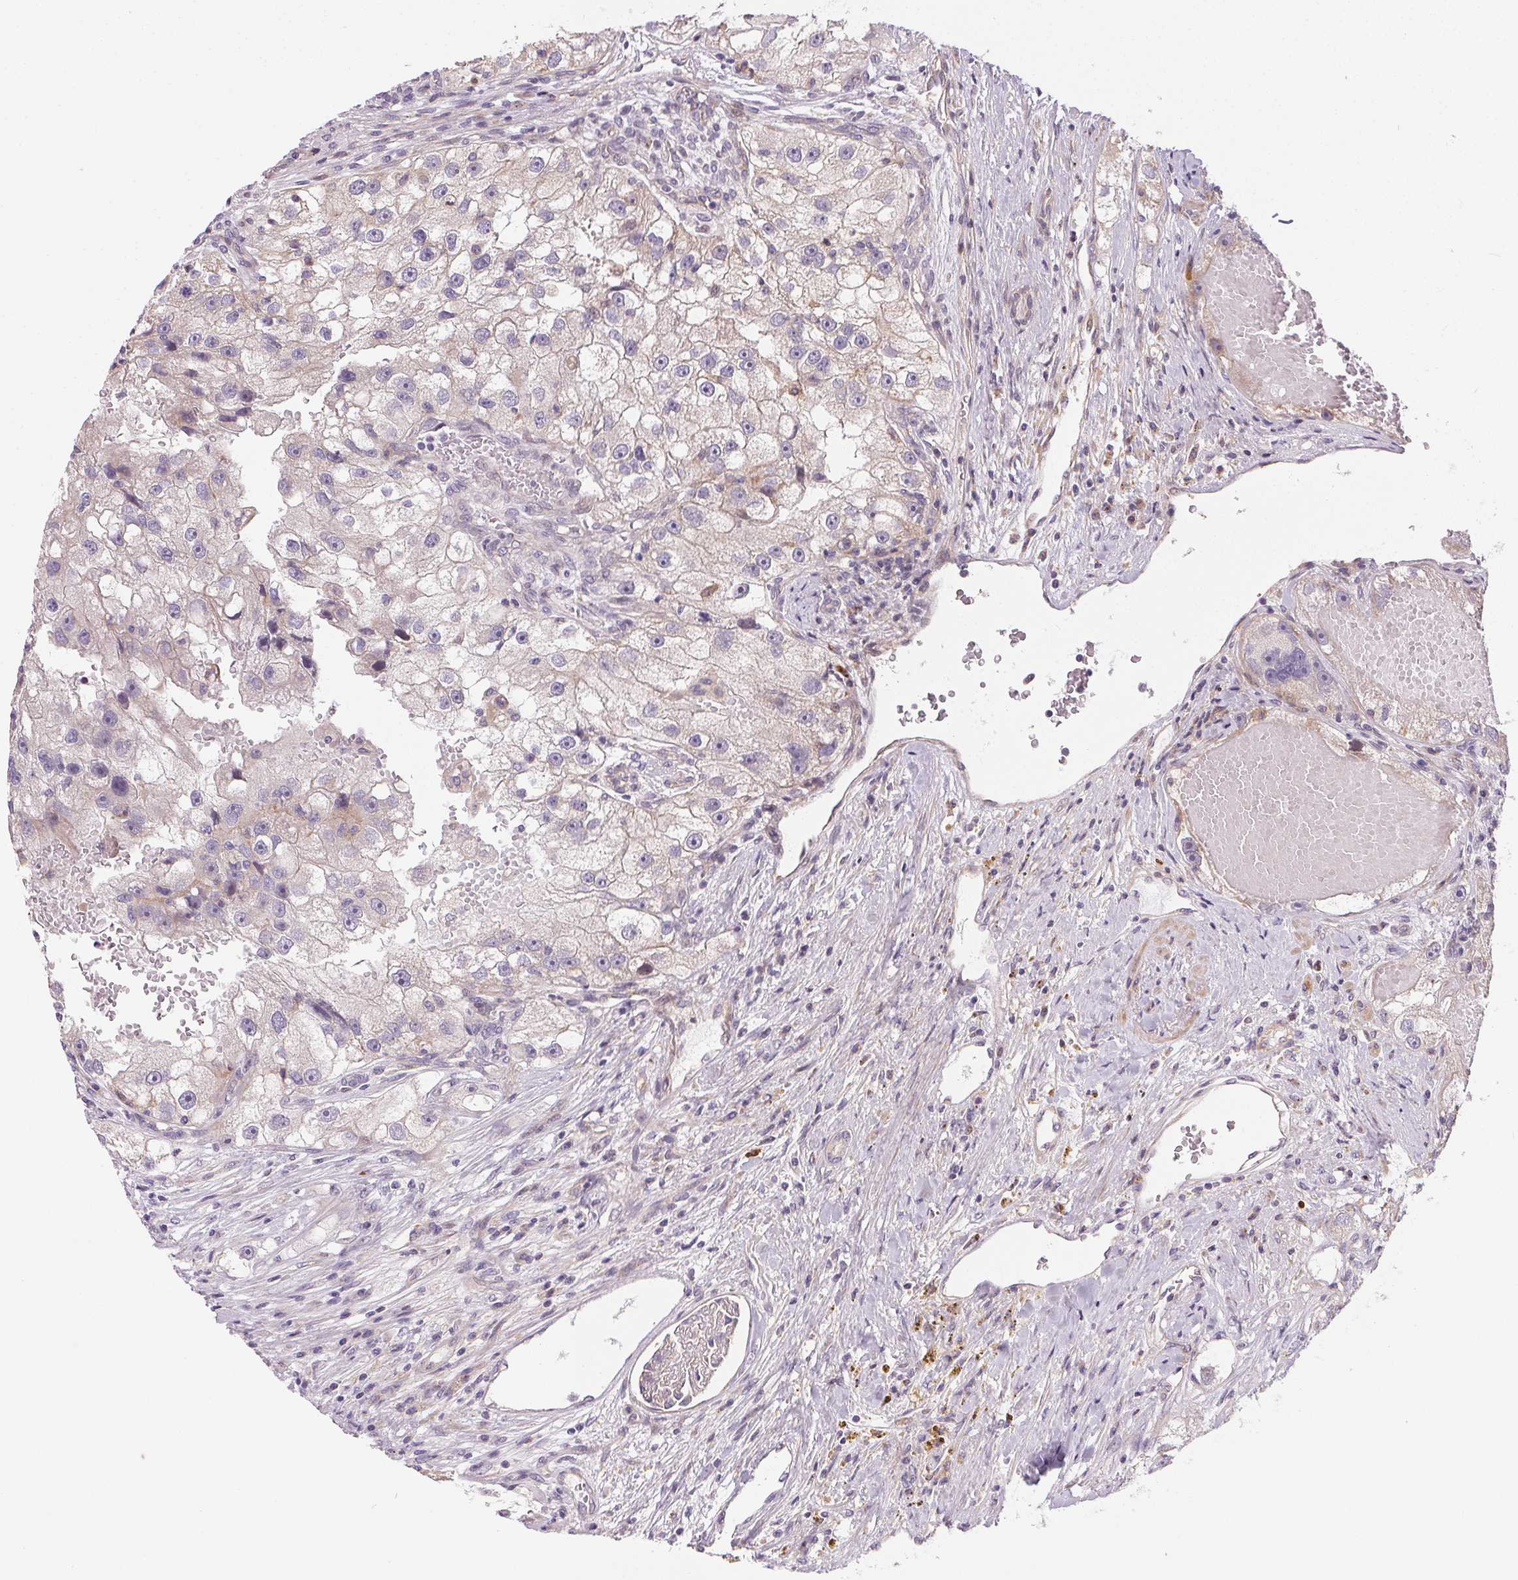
{"staining": {"intensity": "weak", "quantity": "<25%", "location": "cytoplasmic/membranous"}, "tissue": "renal cancer", "cell_type": "Tumor cells", "image_type": "cancer", "snomed": [{"axis": "morphology", "description": "Adenocarcinoma, NOS"}, {"axis": "topography", "description": "Kidney"}], "caption": "Protein analysis of renal cancer (adenocarcinoma) exhibits no significant staining in tumor cells.", "gene": "UNC13B", "patient": {"sex": "male", "age": 63}}